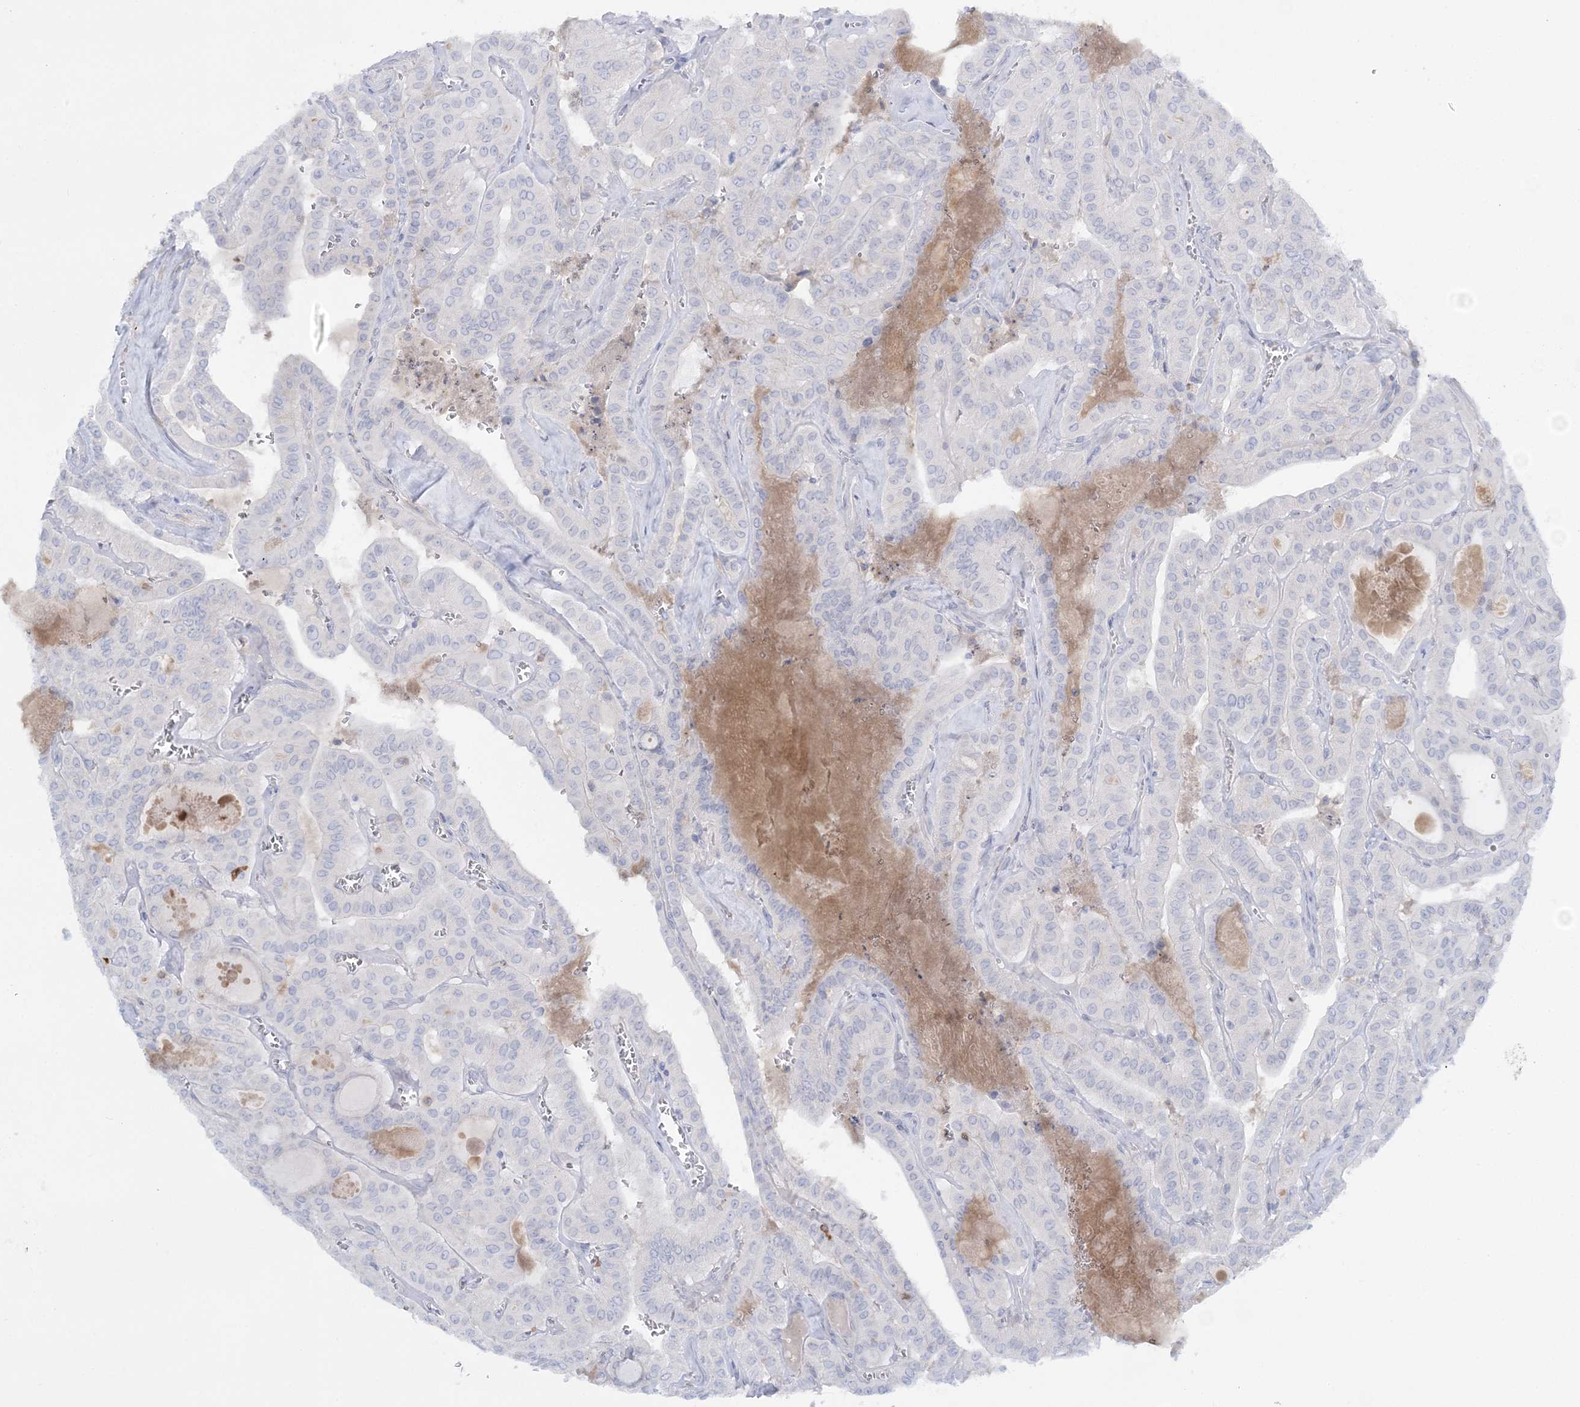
{"staining": {"intensity": "negative", "quantity": "none", "location": "none"}, "tissue": "thyroid cancer", "cell_type": "Tumor cells", "image_type": "cancer", "snomed": [{"axis": "morphology", "description": "Papillary adenocarcinoma, NOS"}, {"axis": "topography", "description": "Thyroid gland"}], "caption": "The histopathology image demonstrates no significant staining in tumor cells of thyroid cancer.", "gene": "WDSUB1", "patient": {"sex": "male", "age": 52}}